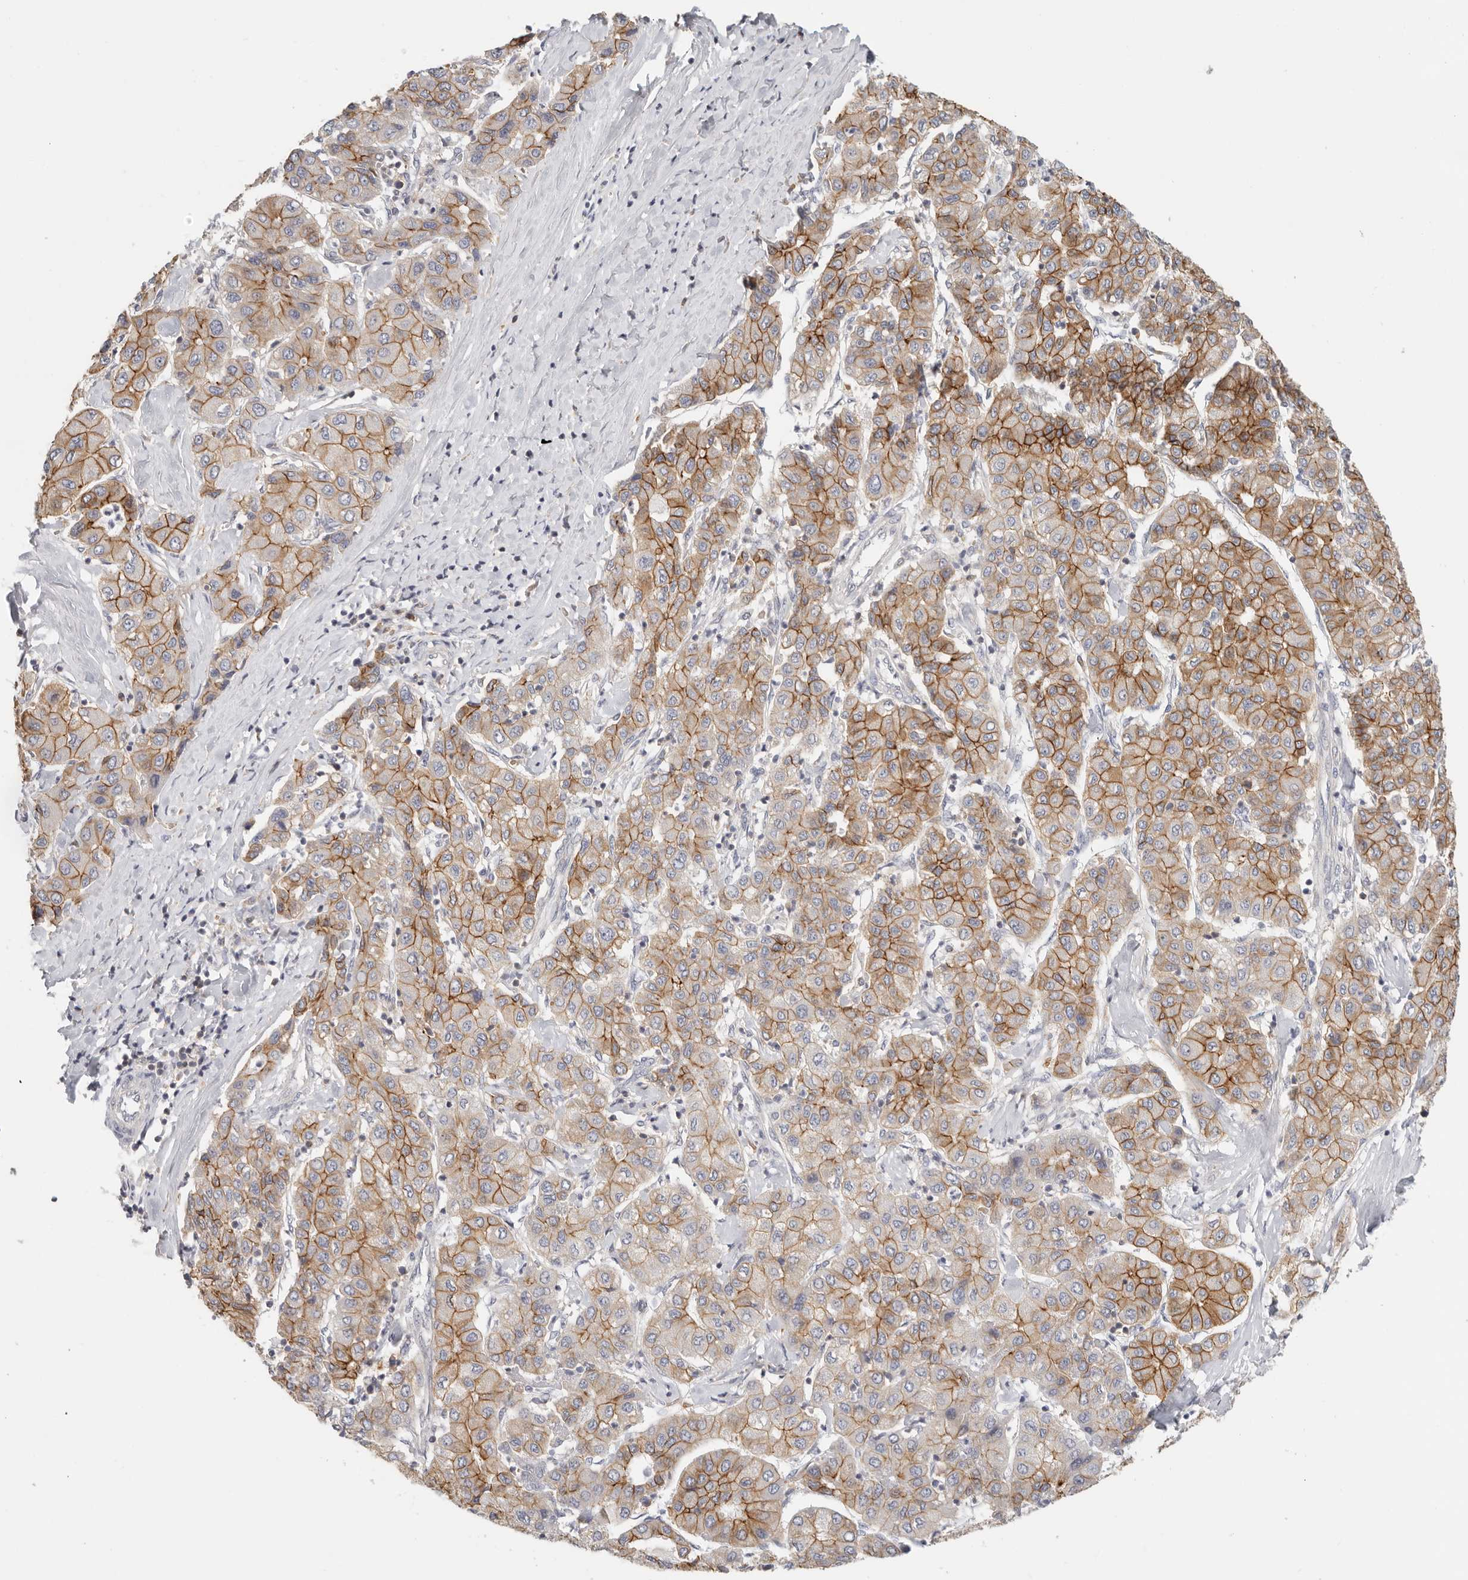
{"staining": {"intensity": "moderate", "quantity": ">75%", "location": "cytoplasmic/membranous"}, "tissue": "liver cancer", "cell_type": "Tumor cells", "image_type": "cancer", "snomed": [{"axis": "morphology", "description": "Carcinoma, Hepatocellular, NOS"}, {"axis": "topography", "description": "Liver"}], "caption": "IHC of hepatocellular carcinoma (liver) reveals medium levels of moderate cytoplasmic/membranous expression in about >75% of tumor cells.", "gene": "ANXA9", "patient": {"sex": "male", "age": 65}}